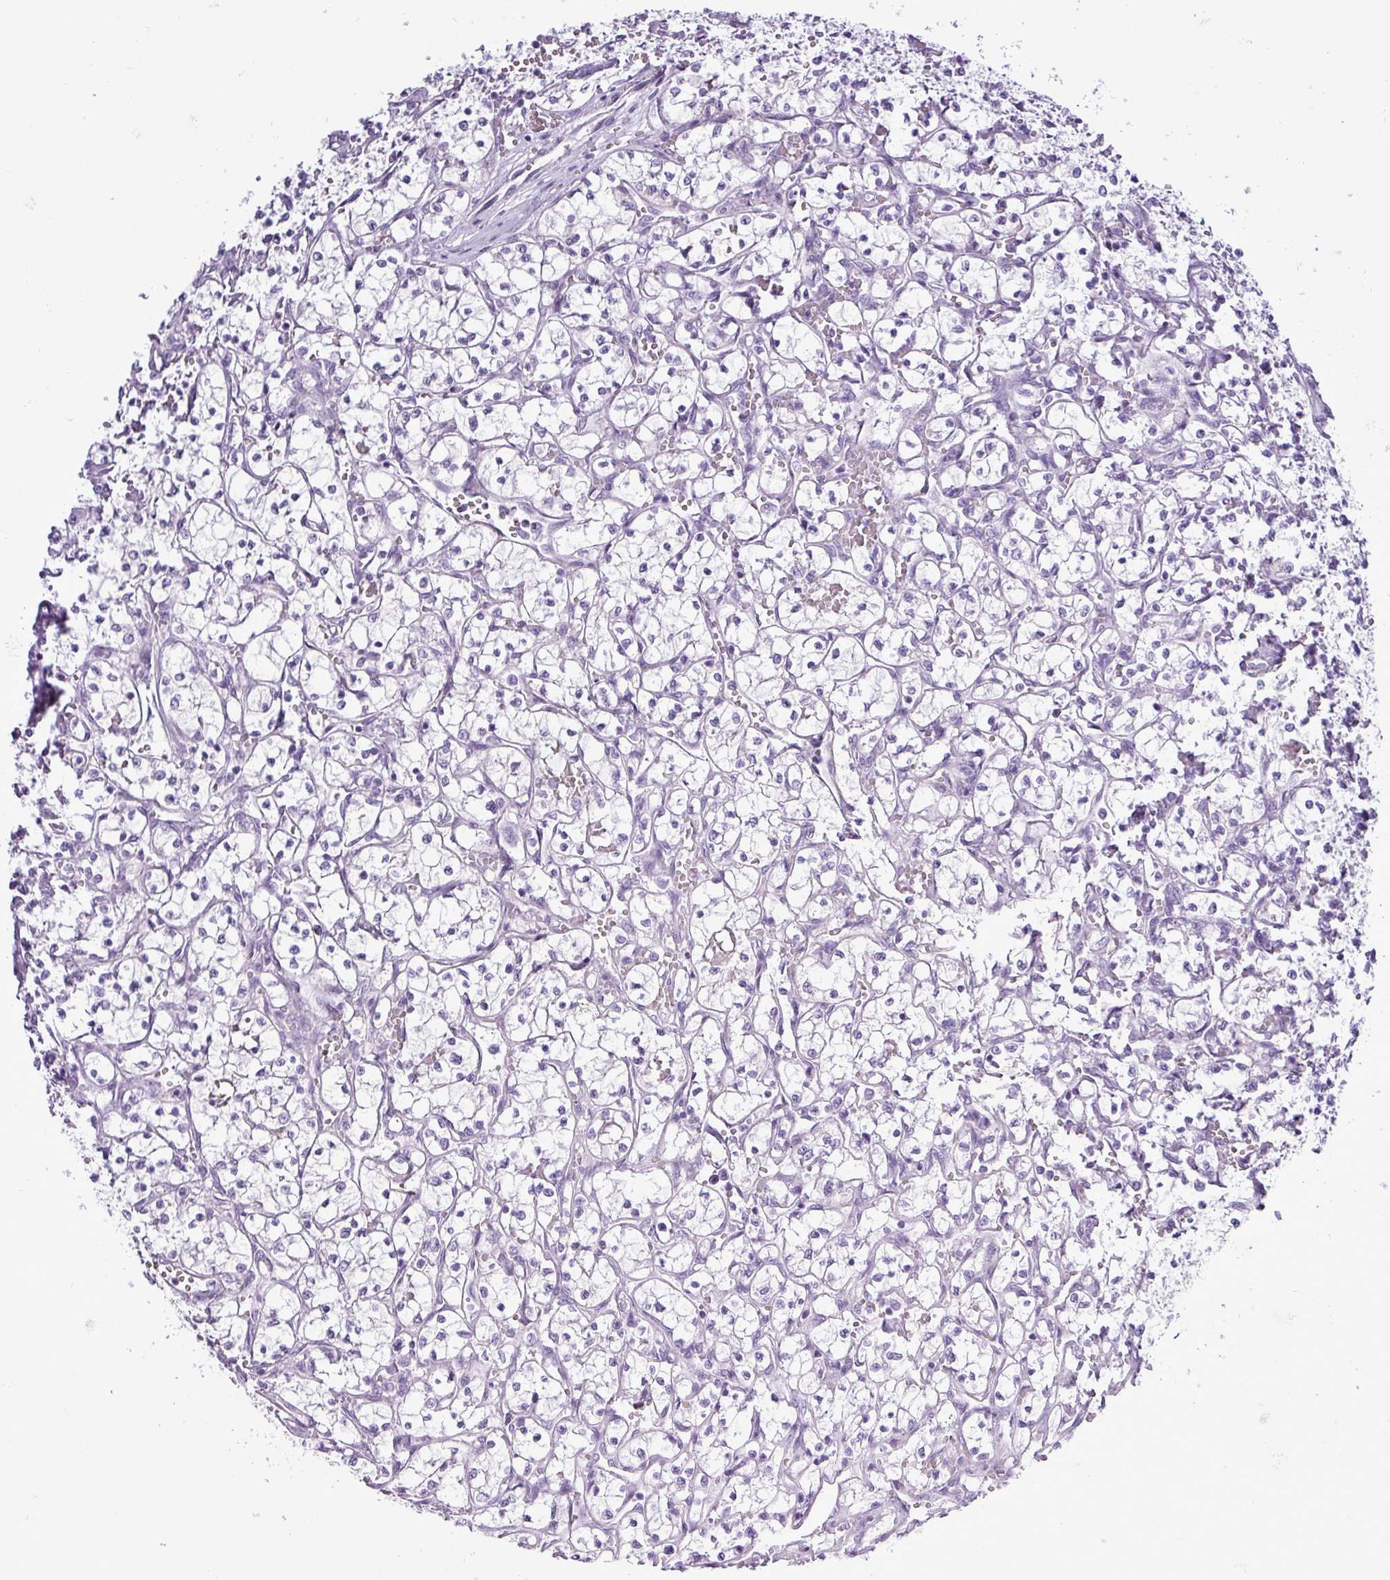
{"staining": {"intensity": "negative", "quantity": "none", "location": "none"}, "tissue": "renal cancer", "cell_type": "Tumor cells", "image_type": "cancer", "snomed": [{"axis": "morphology", "description": "Adenocarcinoma, NOS"}, {"axis": "topography", "description": "Kidney"}], "caption": "This image is of adenocarcinoma (renal) stained with immunohistochemistry (IHC) to label a protein in brown with the nuclei are counter-stained blue. There is no expression in tumor cells.", "gene": "ALDH3A1", "patient": {"sex": "female", "age": 69}}